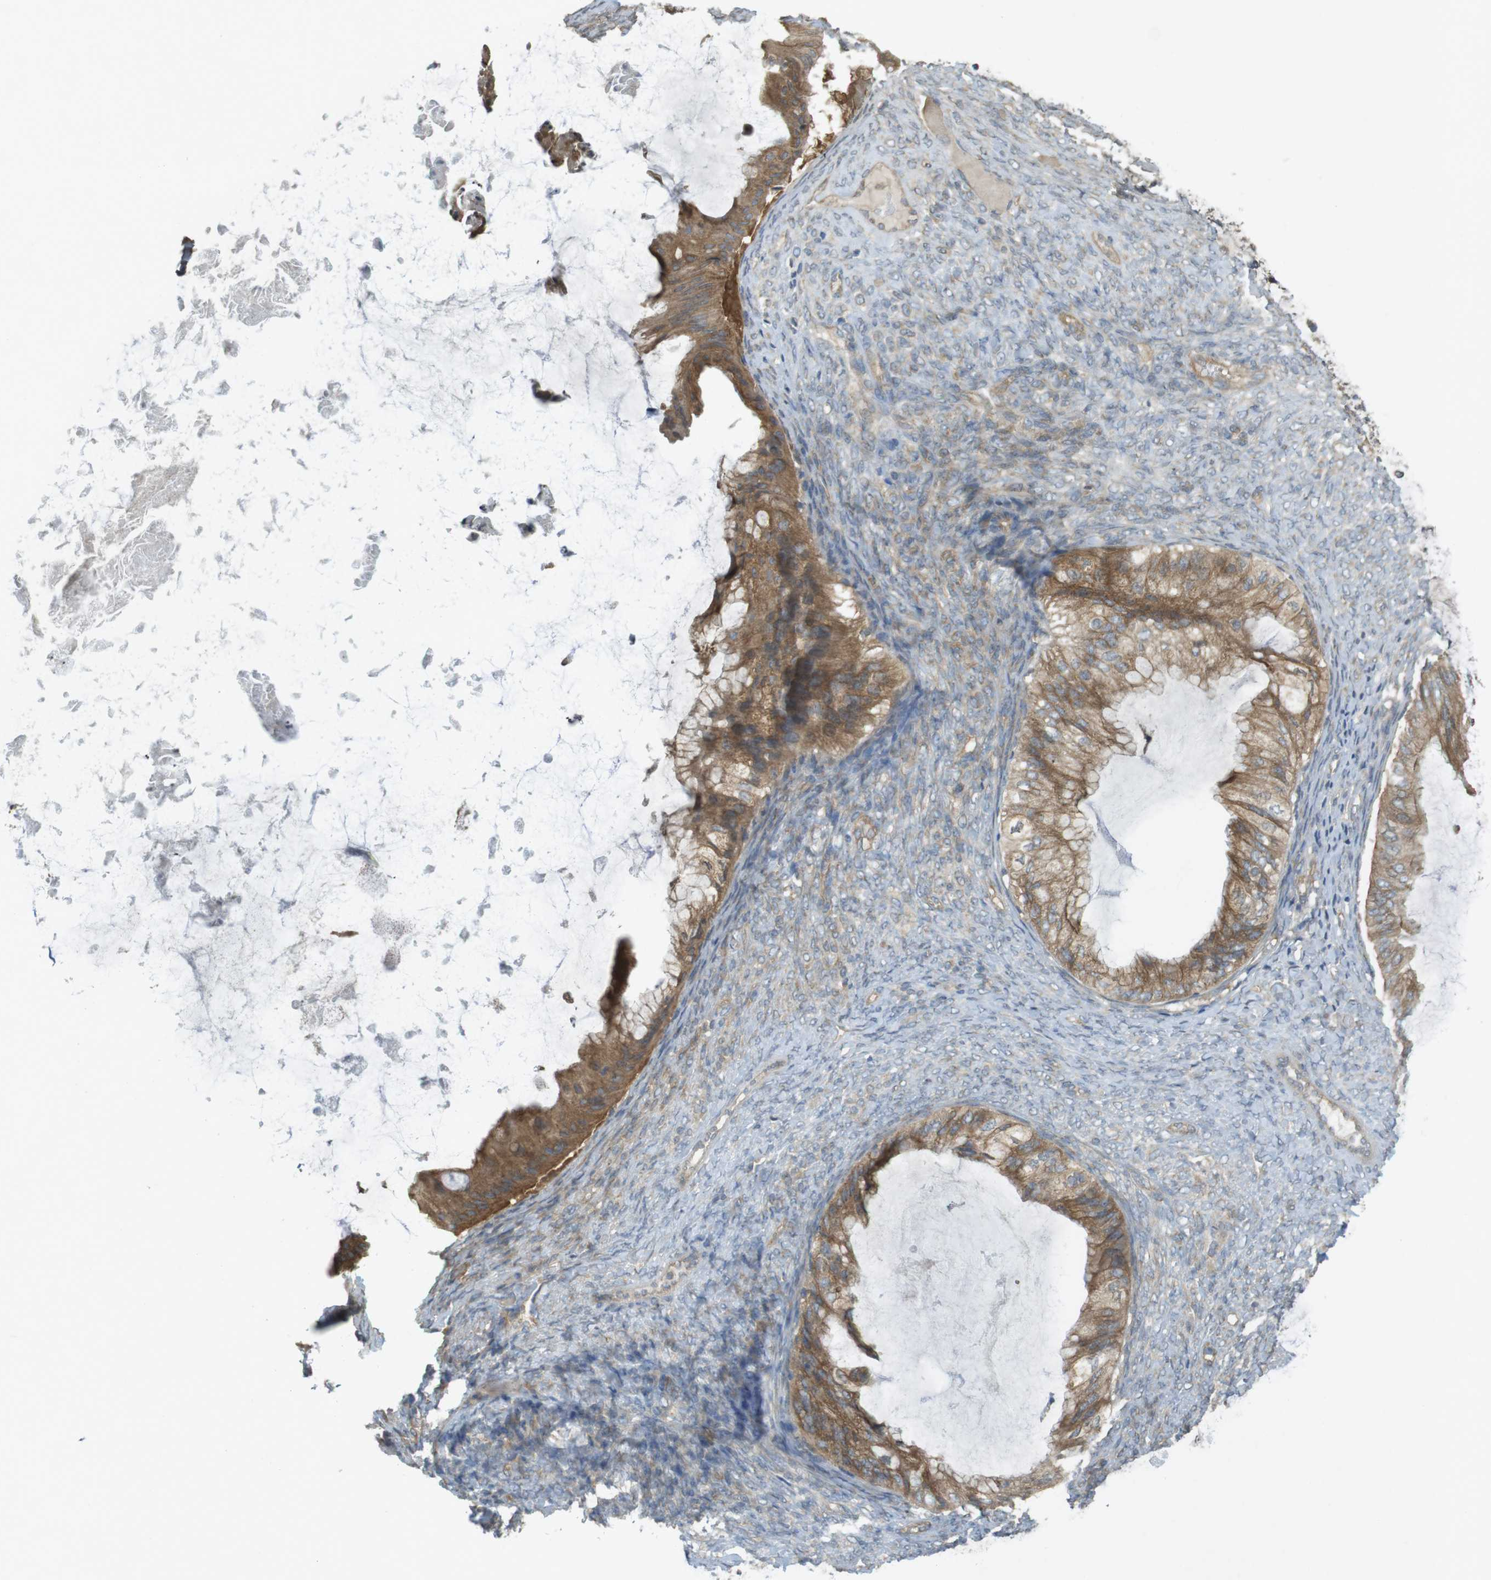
{"staining": {"intensity": "moderate", "quantity": ">75%", "location": "cytoplasmic/membranous"}, "tissue": "ovarian cancer", "cell_type": "Tumor cells", "image_type": "cancer", "snomed": [{"axis": "morphology", "description": "Cystadenocarcinoma, mucinous, NOS"}, {"axis": "topography", "description": "Ovary"}], "caption": "Moderate cytoplasmic/membranous staining is seen in about >75% of tumor cells in ovarian cancer (mucinous cystadenocarcinoma). (DAB (3,3'-diaminobenzidine) IHC, brown staining for protein, blue staining for nuclei).", "gene": "KIF5B", "patient": {"sex": "female", "age": 61}}